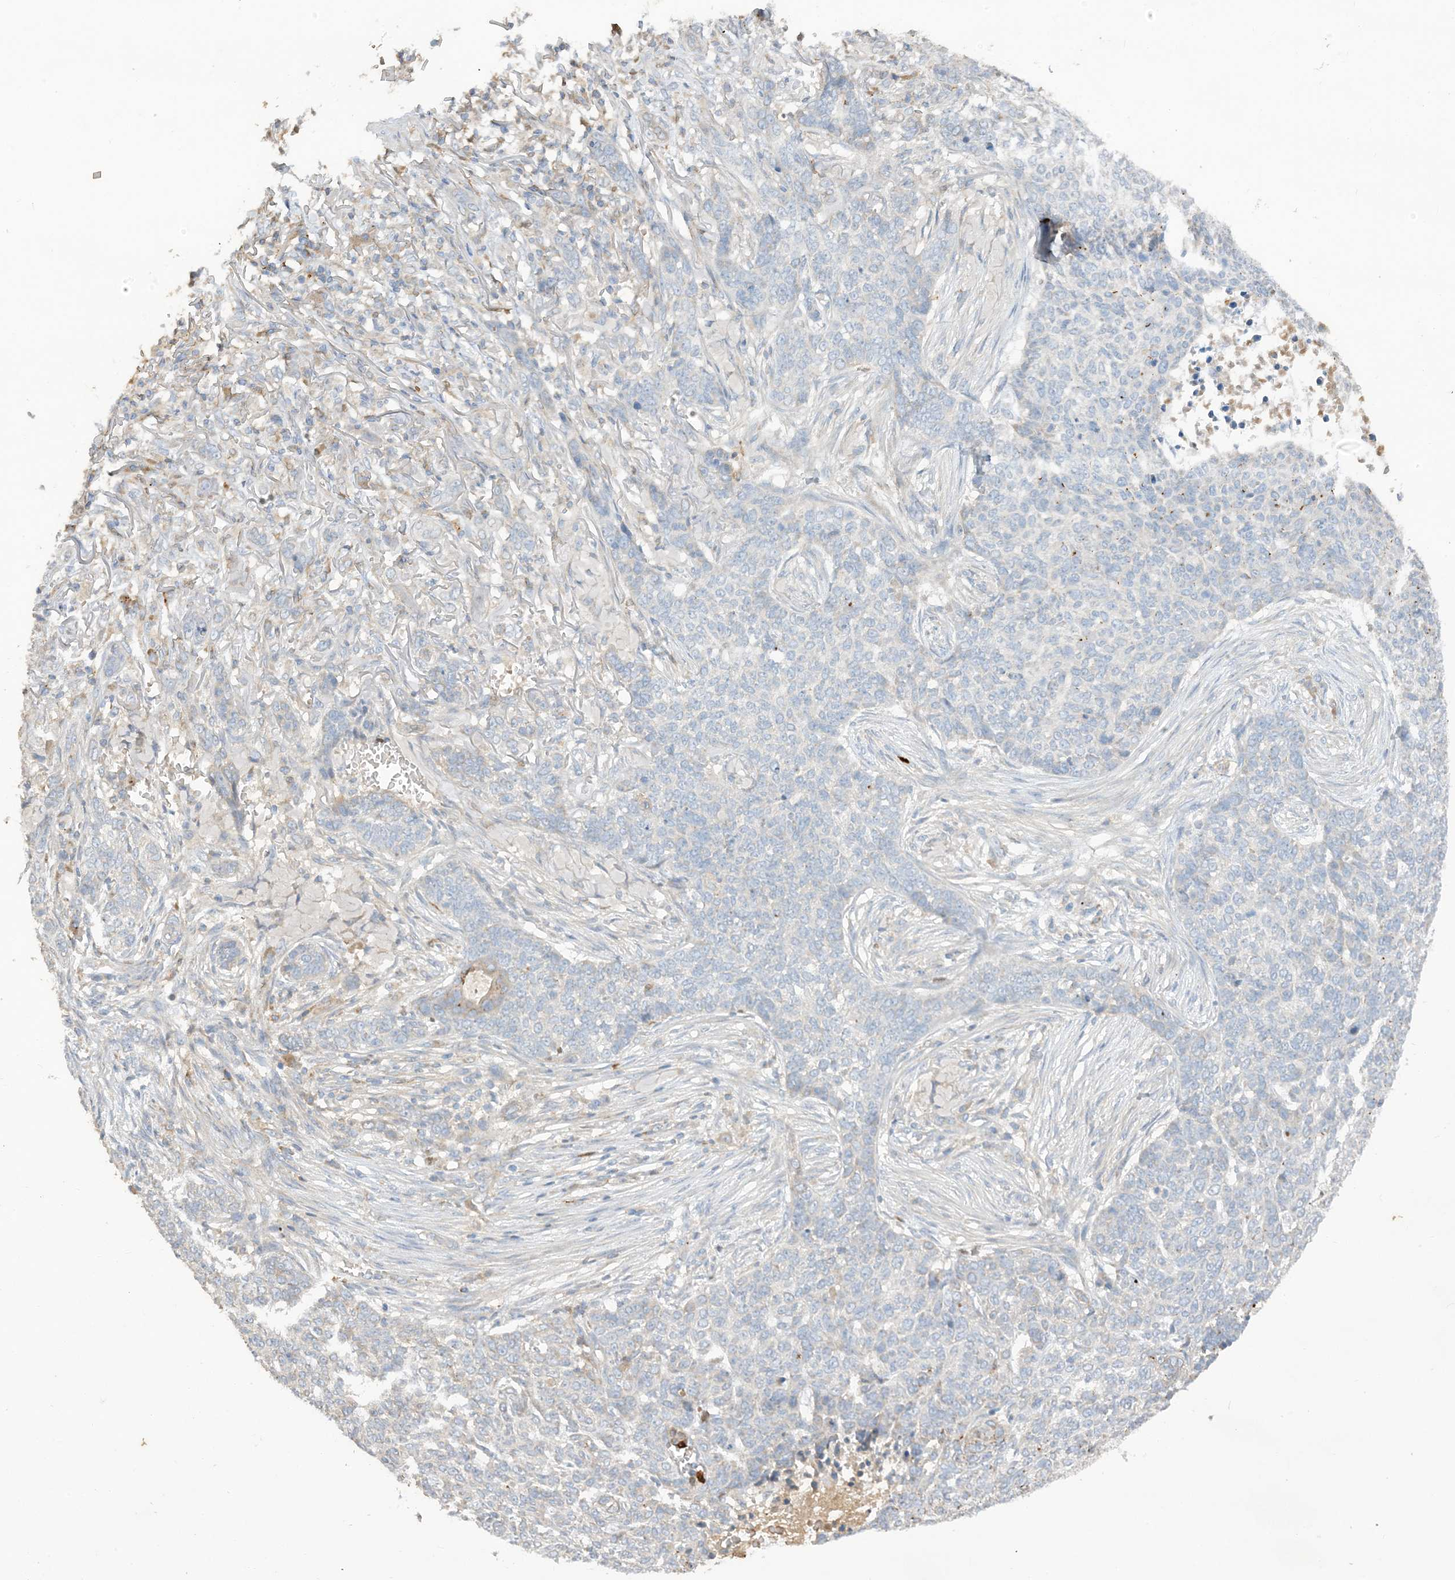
{"staining": {"intensity": "negative", "quantity": "none", "location": "none"}, "tissue": "skin cancer", "cell_type": "Tumor cells", "image_type": "cancer", "snomed": [{"axis": "morphology", "description": "Basal cell carcinoma"}, {"axis": "topography", "description": "Skin"}], "caption": "Immunohistochemistry (IHC) image of basal cell carcinoma (skin) stained for a protein (brown), which displays no staining in tumor cells. (DAB immunohistochemistry visualized using brightfield microscopy, high magnification).", "gene": "DPP9", "patient": {"sex": "male", "age": 85}}